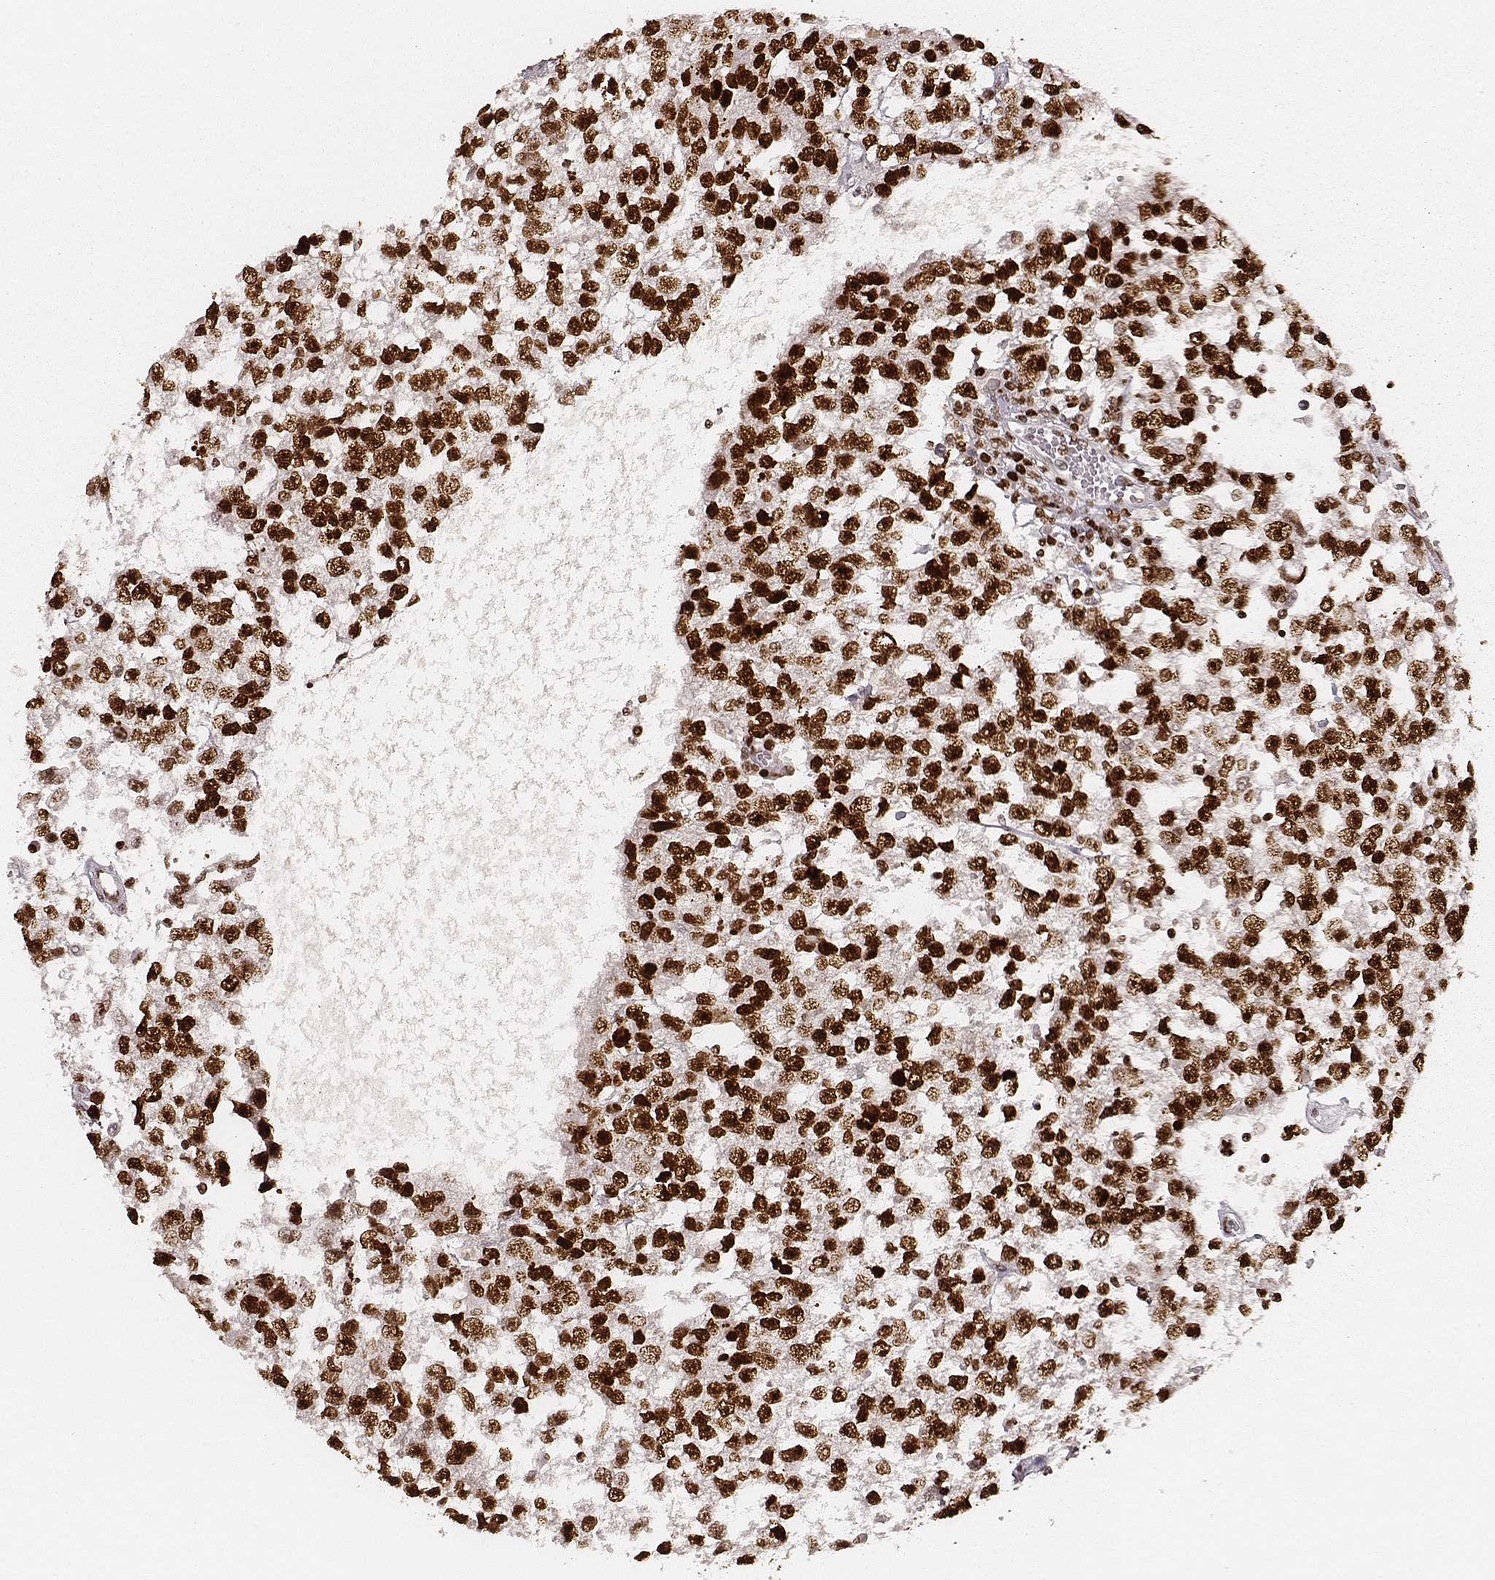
{"staining": {"intensity": "strong", "quantity": ">75%", "location": "nuclear"}, "tissue": "testis cancer", "cell_type": "Tumor cells", "image_type": "cancer", "snomed": [{"axis": "morphology", "description": "Seminoma, NOS"}, {"axis": "topography", "description": "Testis"}], "caption": "DAB immunohistochemical staining of seminoma (testis) shows strong nuclear protein expression in about >75% of tumor cells. Nuclei are stained in blue.", "gene": "PARP1", "patient": {"sex": "male", "age": 34}}